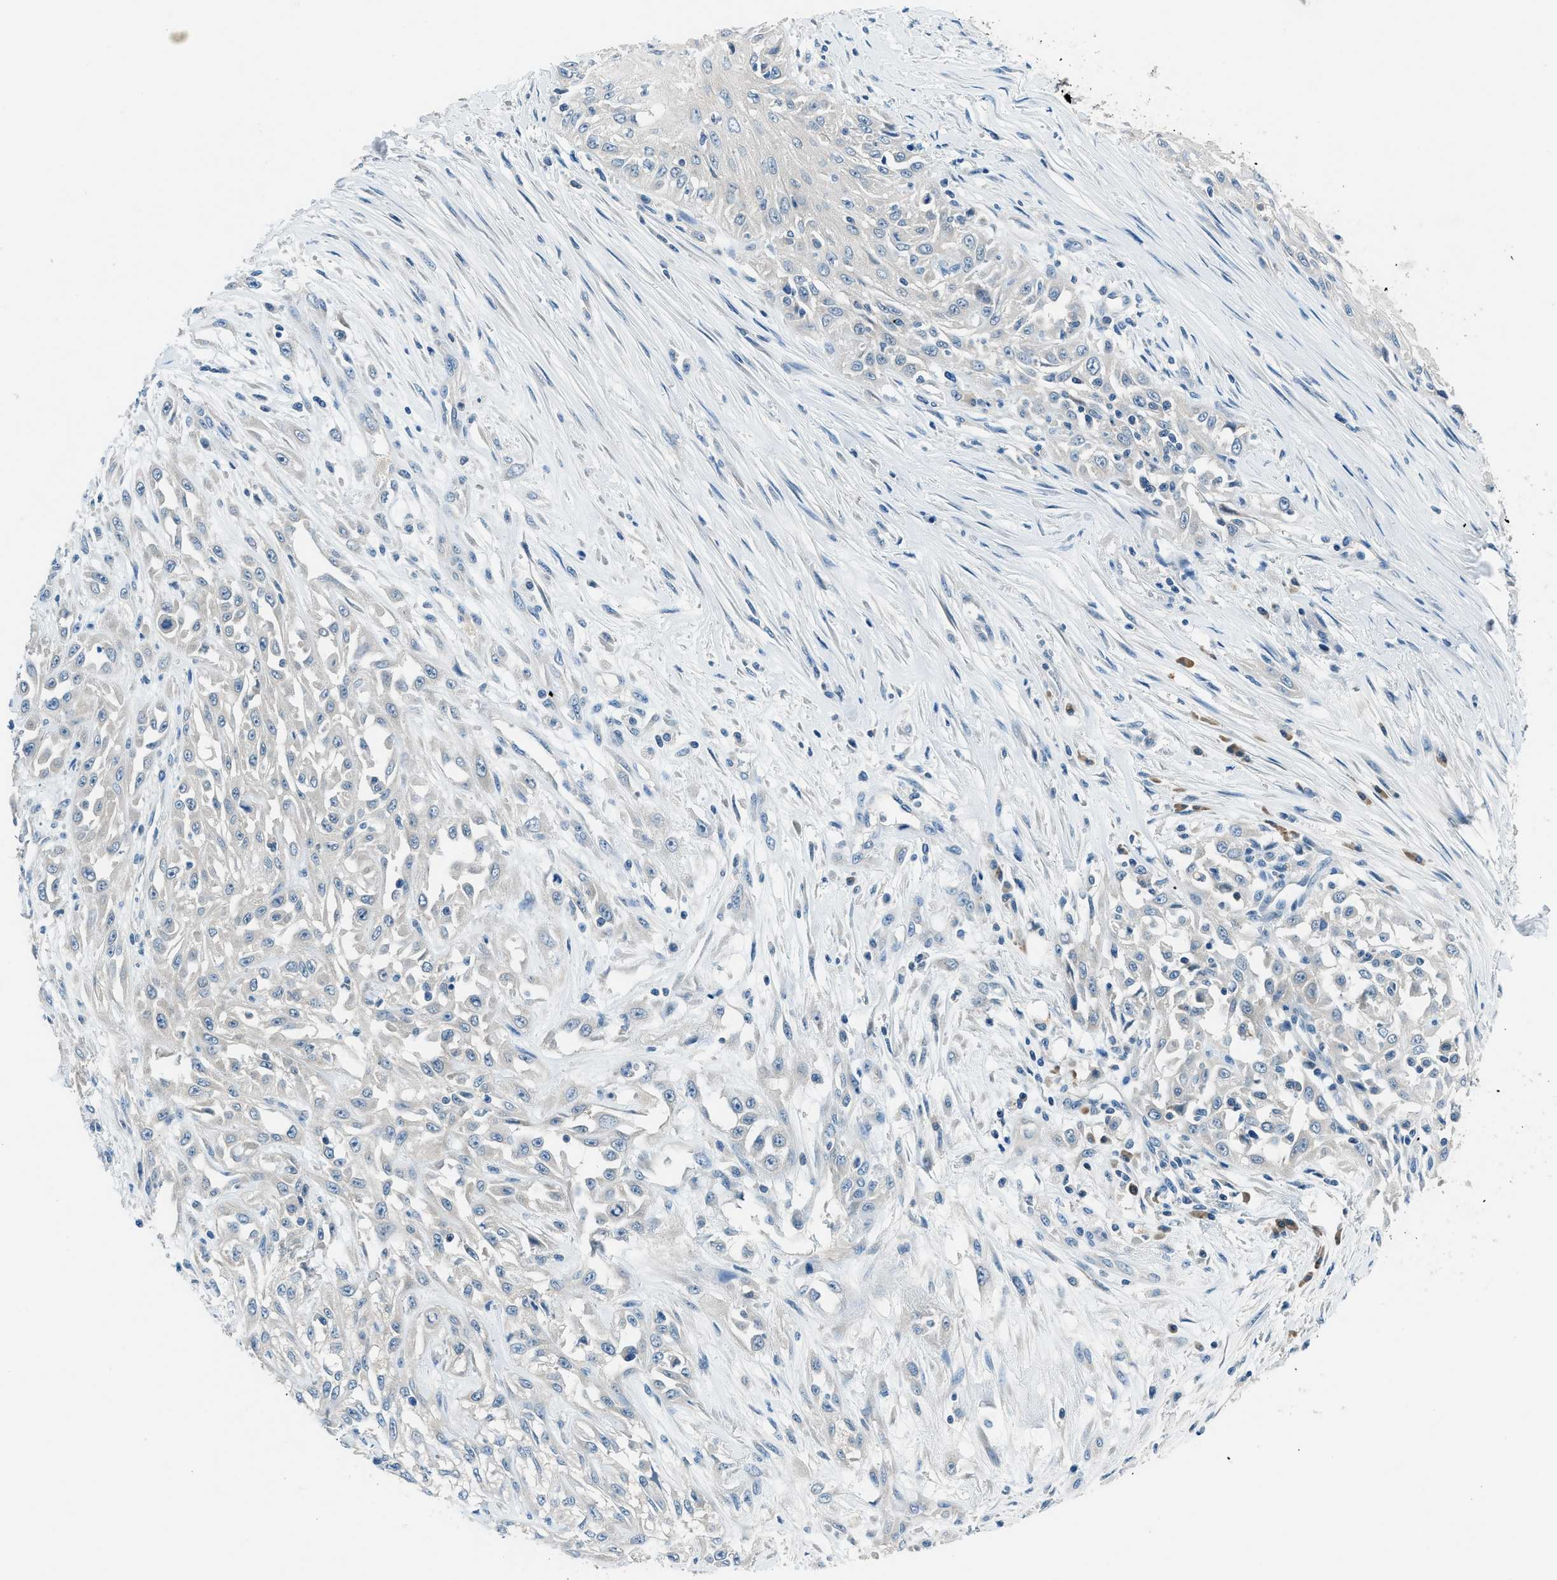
{"staining": {"intensity": "negative", "quantity": "none", "location": "none"}, "tissue": "skin cancer", "cell_type": "Tumor cells", "image_type": "cancer", "snomed": [{"axis": "morphology", "description": "Squamous cell carcinoma, NOS"}, {"axis": "morphology", "description": "Squamous cell carcinoma, metastatic, NOS"}, {"axis": "topography", "description": "Skin"}, {"axis": "topography", "description": "Lymph node"}], "caption": "There is no significant staining in tumor cells of skin metastatic squamous cell carcinoma. The staining was performed using DAB to visualize the protein expression in brown, while the nuclei were stained in blue with hematoxylin (Magnification: 20x).", "gene": "ACP1", "patient": {"sex": "male", "age": 75}}